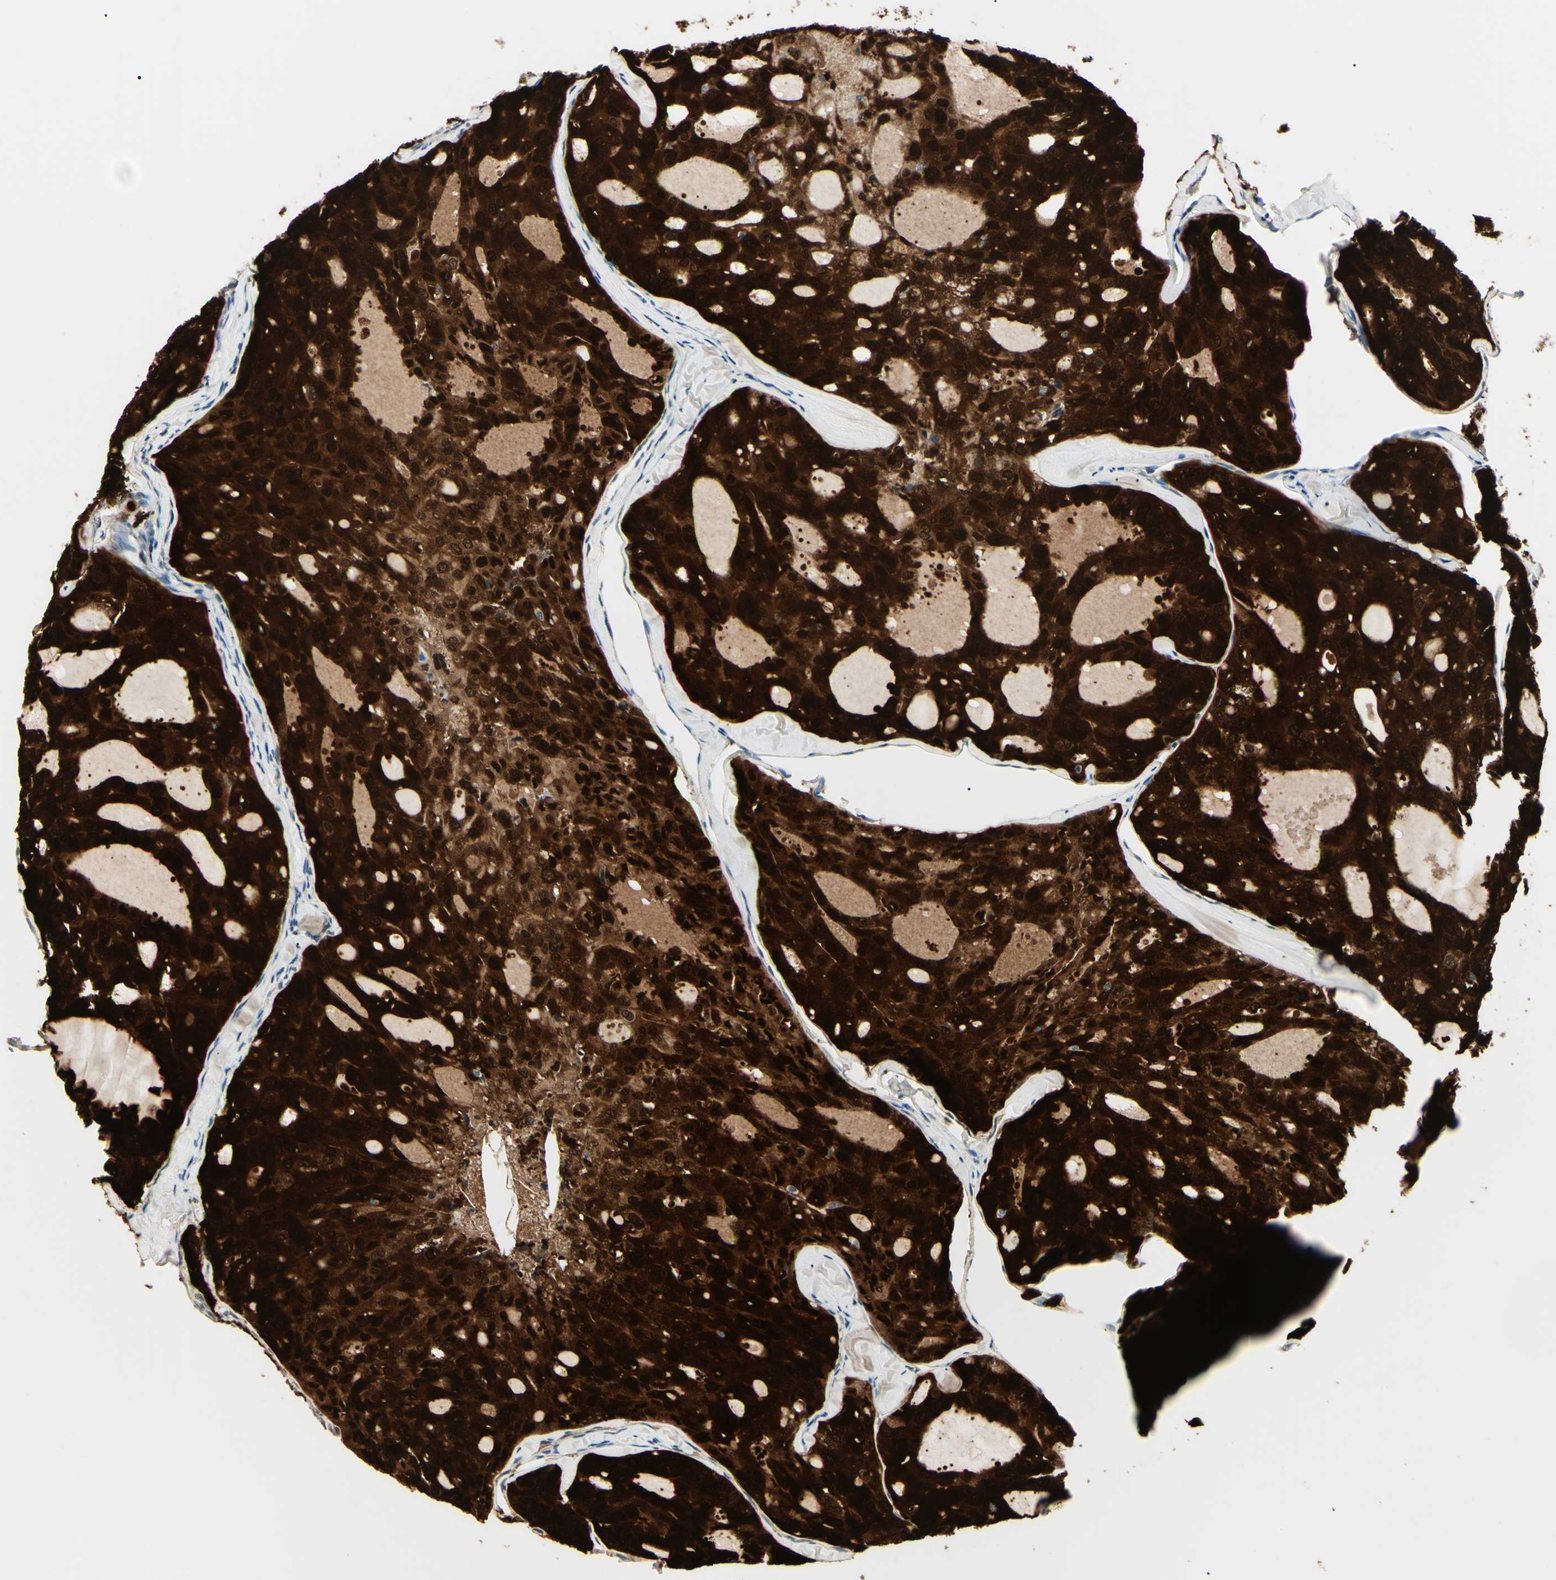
{"staining": {"intensity": "strong", "quantity": ">75%", "location": "cytoplasmic/membranous,nuclear"}, "tissue": "thyroid cancer", "cell_type": "Tumor cells", "image_type": "cancer", "snomed": [{"axis": "morphology", "description": "Follicular adenoma carcinoma, NOS"}, {"axis": "topography", "description": "Thyroid gland"}], "caption": "Strong cytoplasmic/membranous and nuclear expression is present in approximately >75% of tumor cells in follicular adenoma carcinoma (thyroid).", "gene": "AKR1C3", "patient": {"sex": "male", "age": 75}}